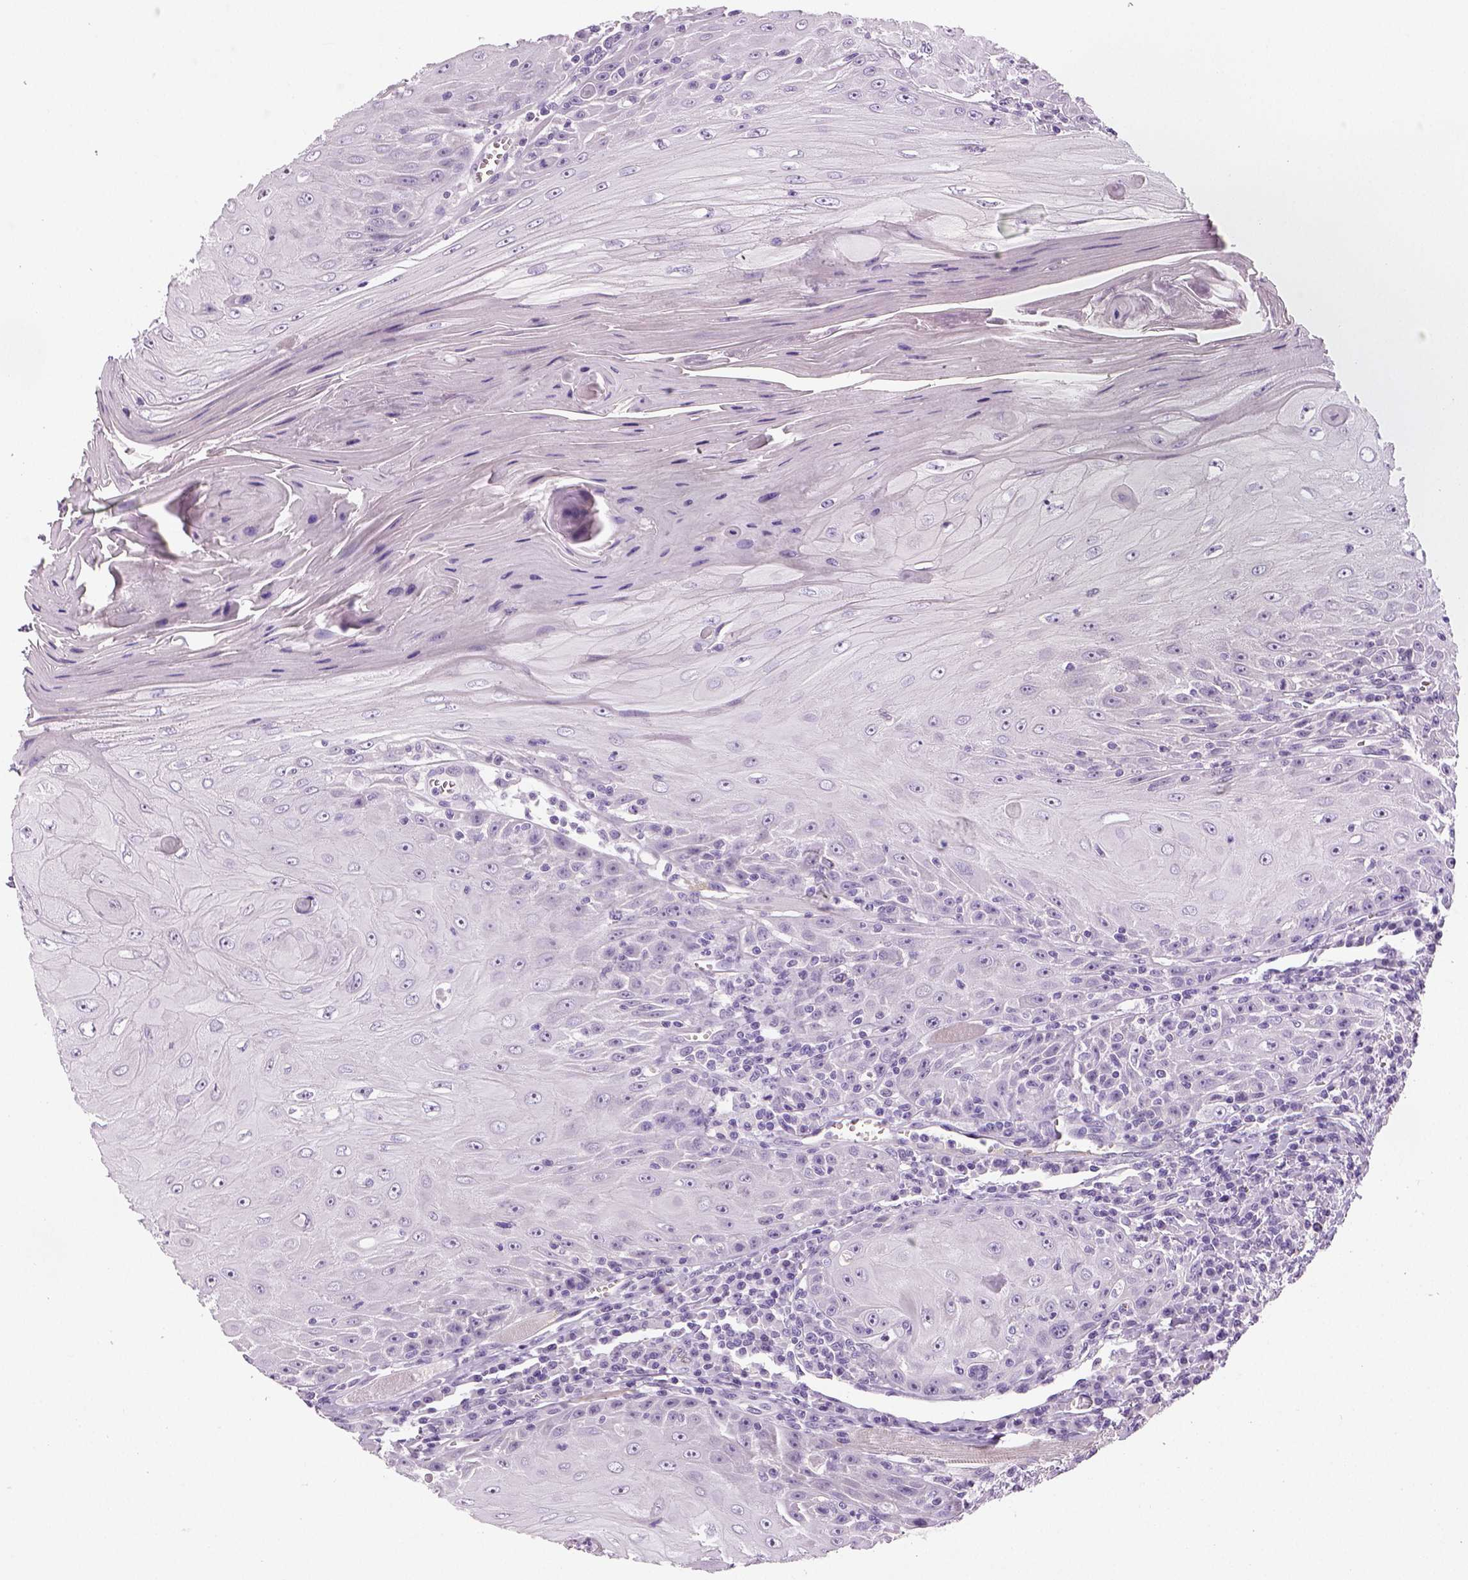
{"staining": {"intensity": "negative", "quantity": "none", "location": "none"}, "tissue": "head and neck cancer", "cell_type": "Tumor cells", "image_type": "cancer", "snomed": [{"axis": "morphology", "description": "Squamous cell carcinoma, NOS"}, {"axis": "topography", "description": "Head-Neck"}], "caption": "A histopathology image of human head and neck squamous cell carcinoma is negative for staining in tumor cells.", "gene": "TSPAN7", "patient": {"sex": "male", "age": 52}}